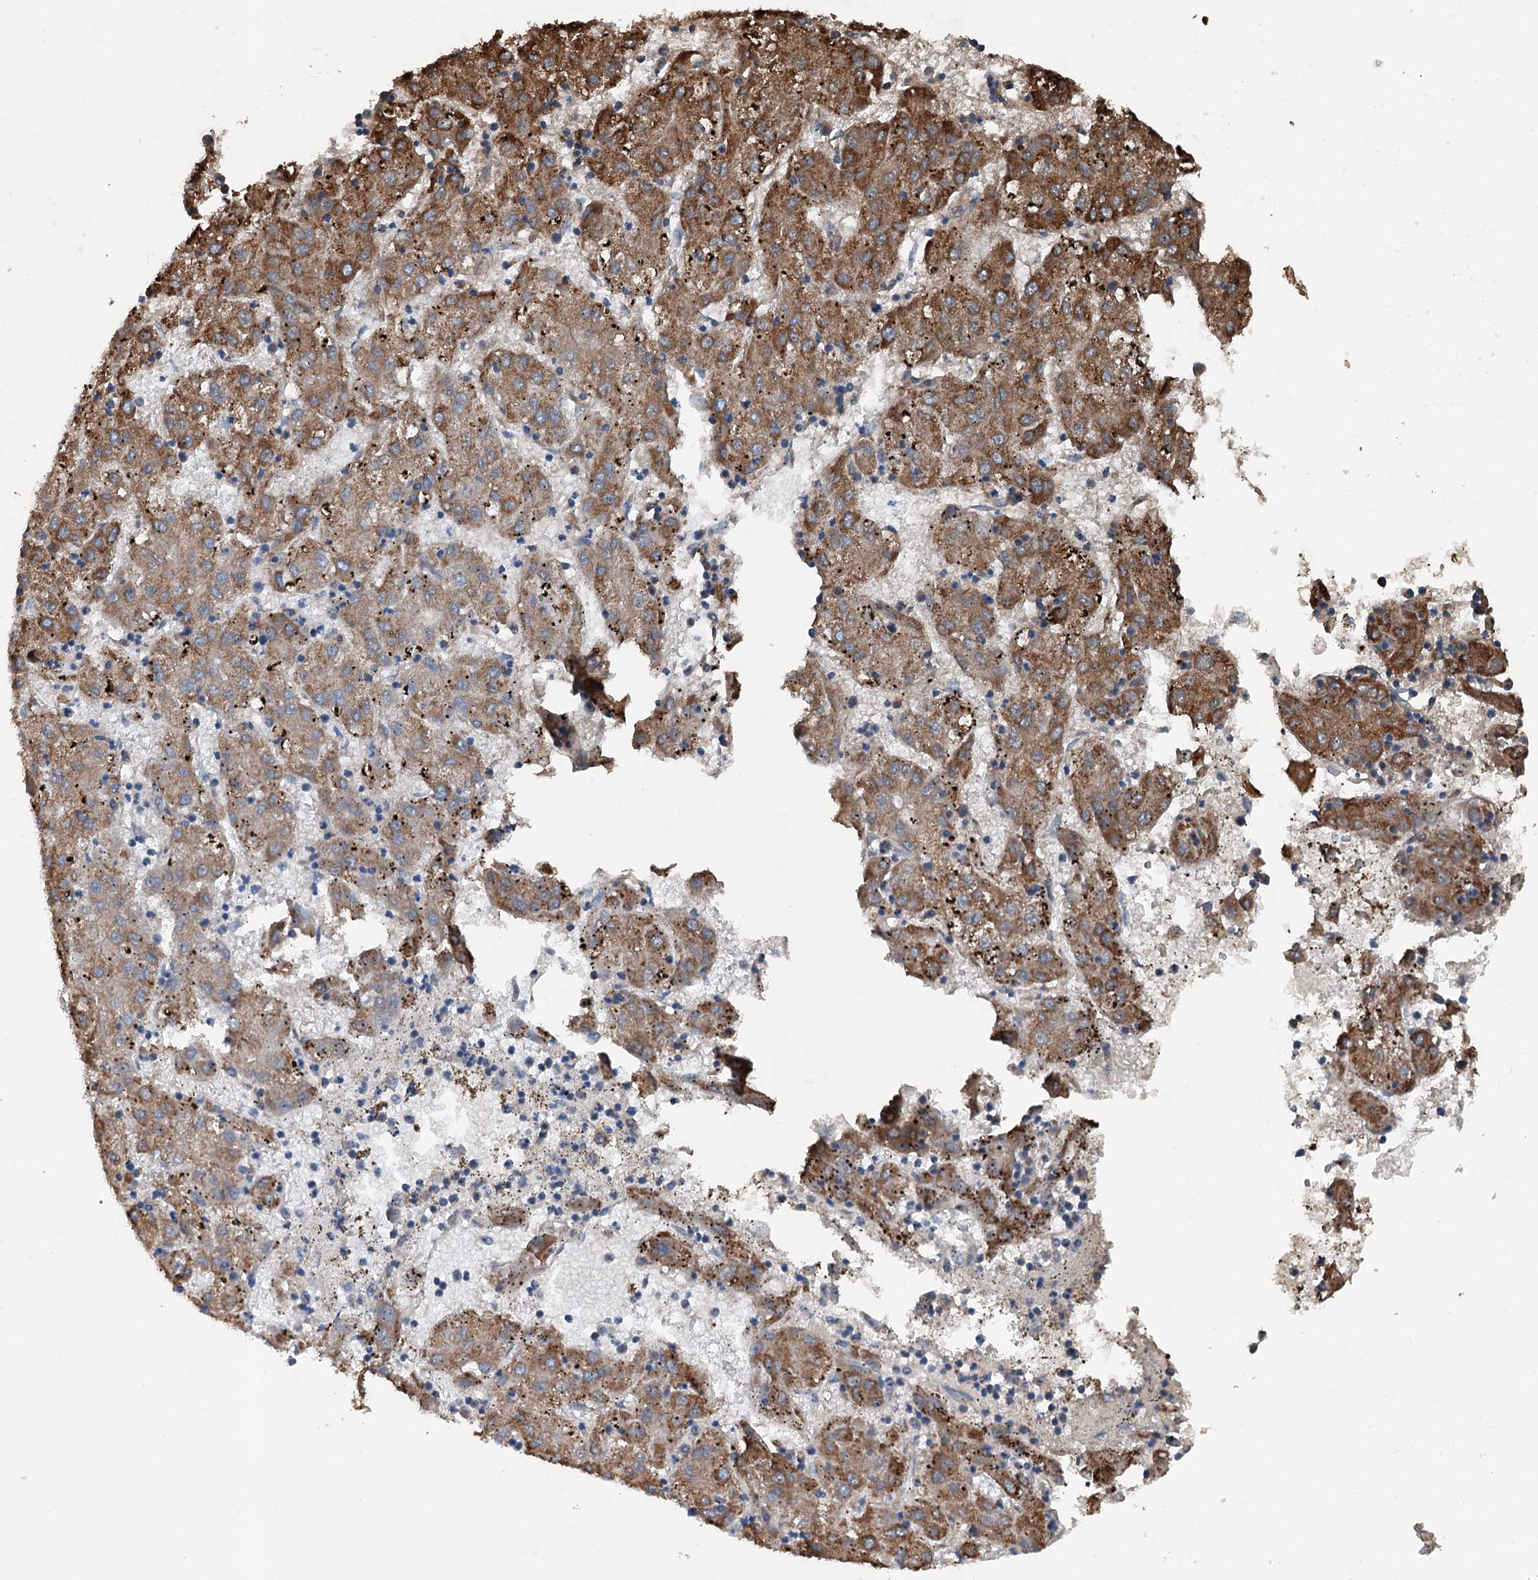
{"staining": {"intensity": "strong", "quantity": ">75%", "location": "cytoplasmic/membranous"}, "tissue": "liver cancer", "cell_type": "Tumor cells", "image_type": "cancer", "snomed": [{"axis": "morphology", "description": "Carcinoma, Hepatocellular, NOS"}, {"axis": "topography", "description": "Liver"}], "caption": "About >75% of tumor cells in liver cancer (hepatocellular carcinoma) show strong cytoplasmic/membranous protein staining as visualized by brown immunohistochemical staining.", "gene": "TRPT1", "patient": {"sex": "male", "age": 72}}